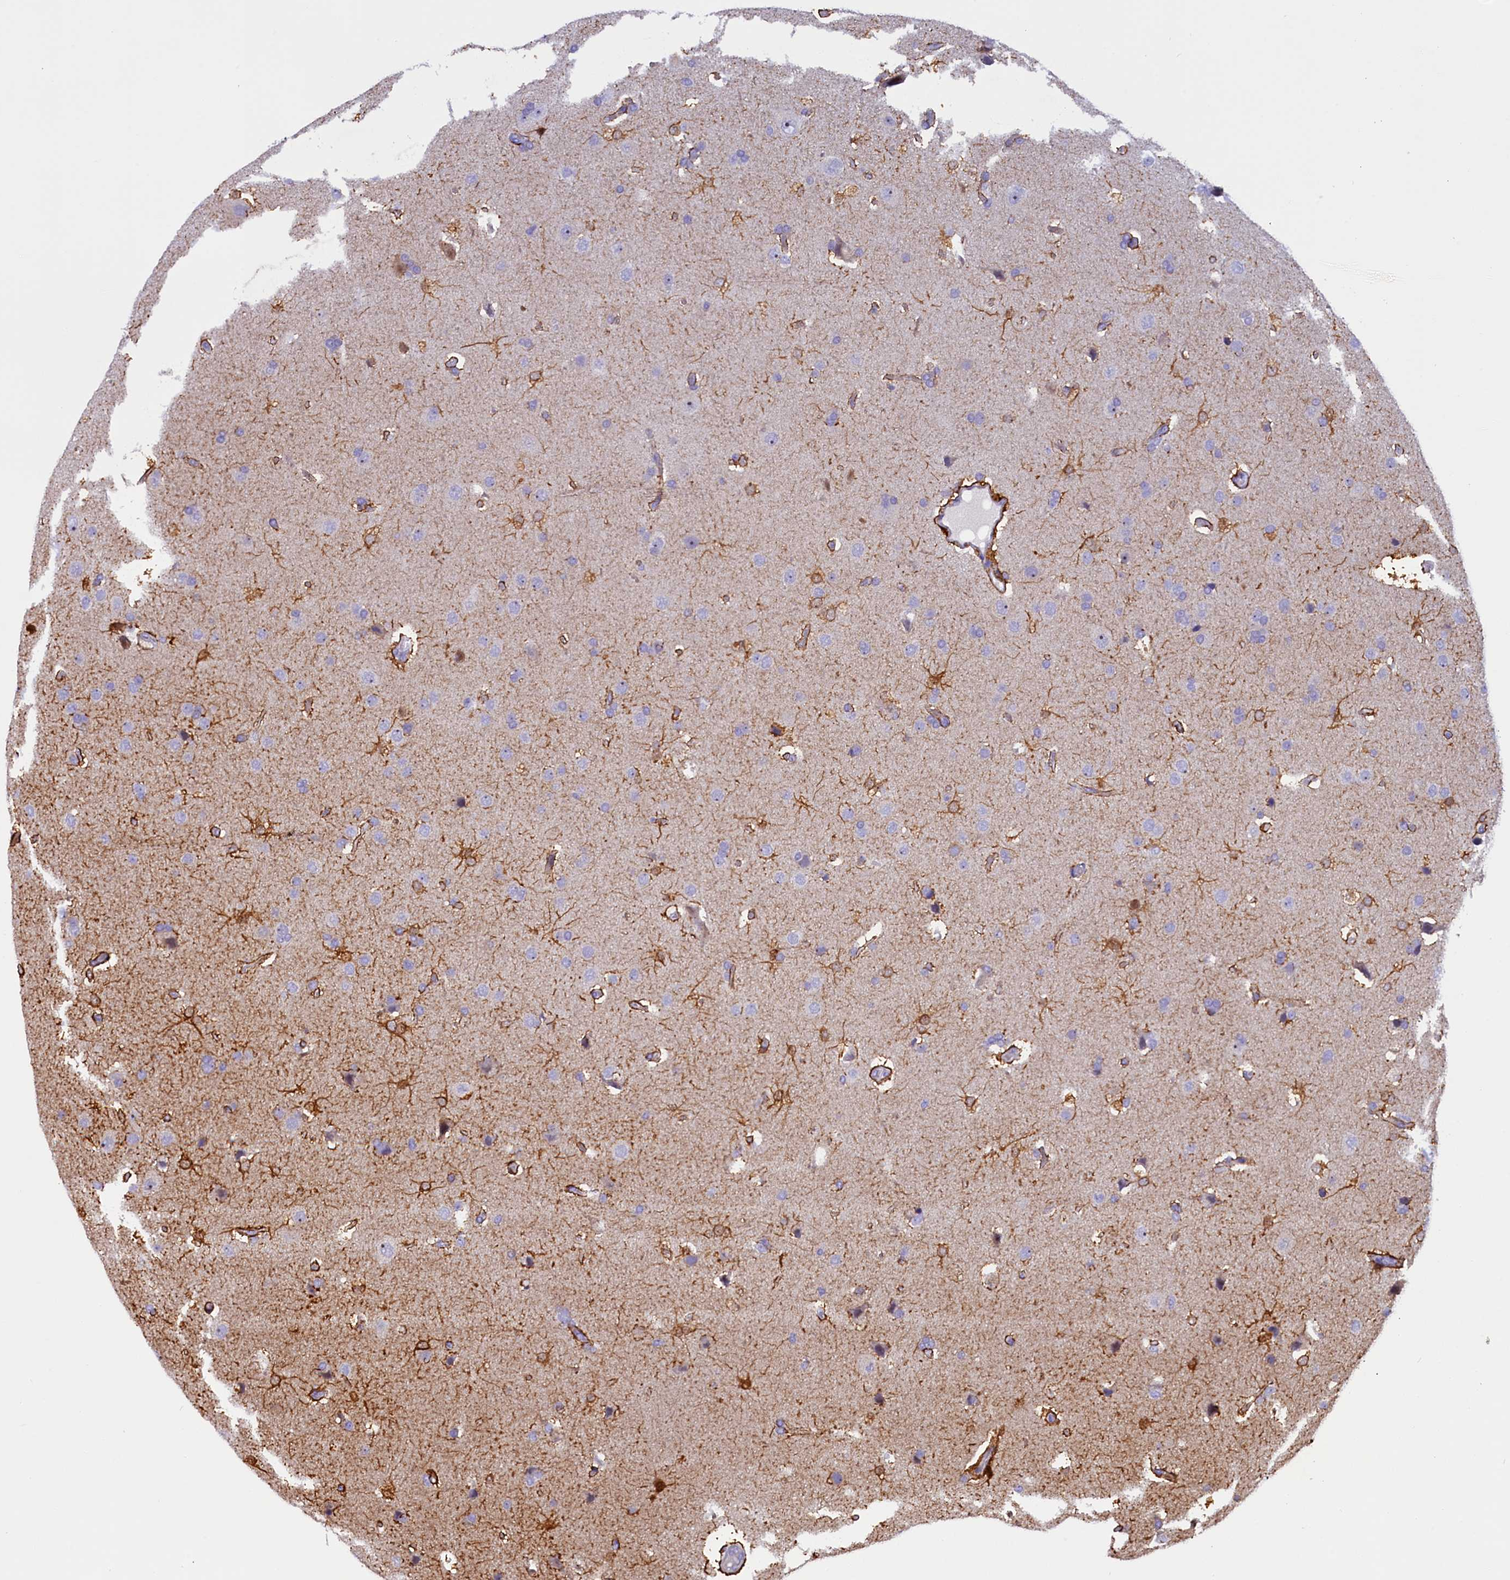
{"staining": {"intensity": "negative", "quantity": "none", "location": "none"}, "tissue": "glioma", "cell_type": "Tumor cells", "image_type": "cancer", "snomed": [{"axis": "morphology", "description": "Glioma, malignant, High grade"}, {"axis": "topography", "description": "Brain"}], "caption": "This is a micrograph of immunohistochemistry staining of malignant glioma (high-grade), which shows no expression in tumor cells.", "gene": "RTTN", "patient": {"sex": "male", "age": 72}}